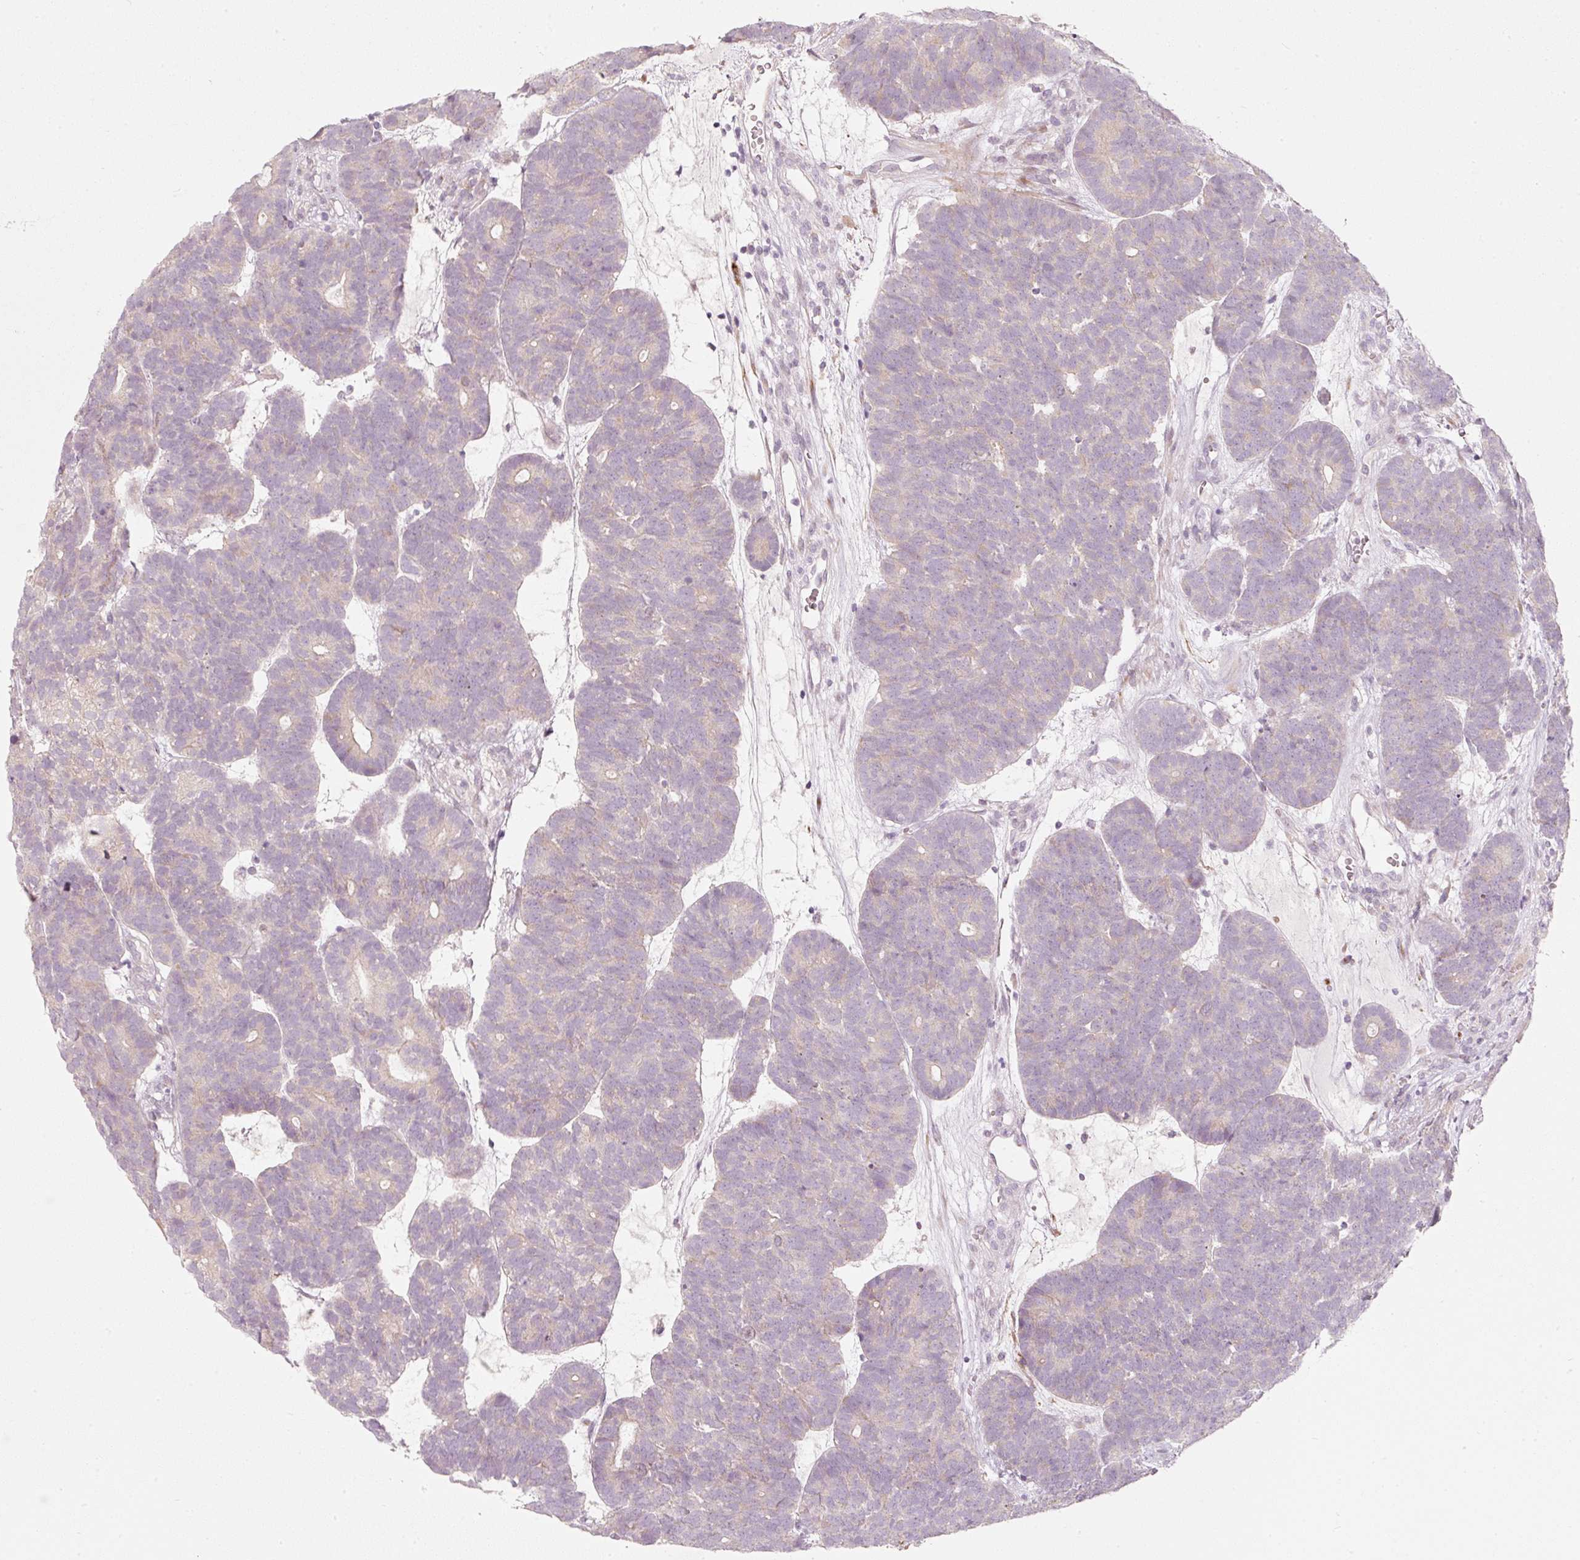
{"staining": {"intensity": "negative", "quantity": "none", "location": "none"}, "tissue": "head and neck cancer", "cell_type": "Tumor cells", "image_type": "cancer", "snomed": [{"axis": "morphology", "description": "Adenocarcinoma, NOS"}, {"axis": "topography", "description": "Head-Neck"}], "caption": "Protein analysis of adenocarcinoma (head and neck) exhibits no significant positivity in tumor cells.", "gene": "SLC20A1", "patient": {"sex": "female", "age": 81}}